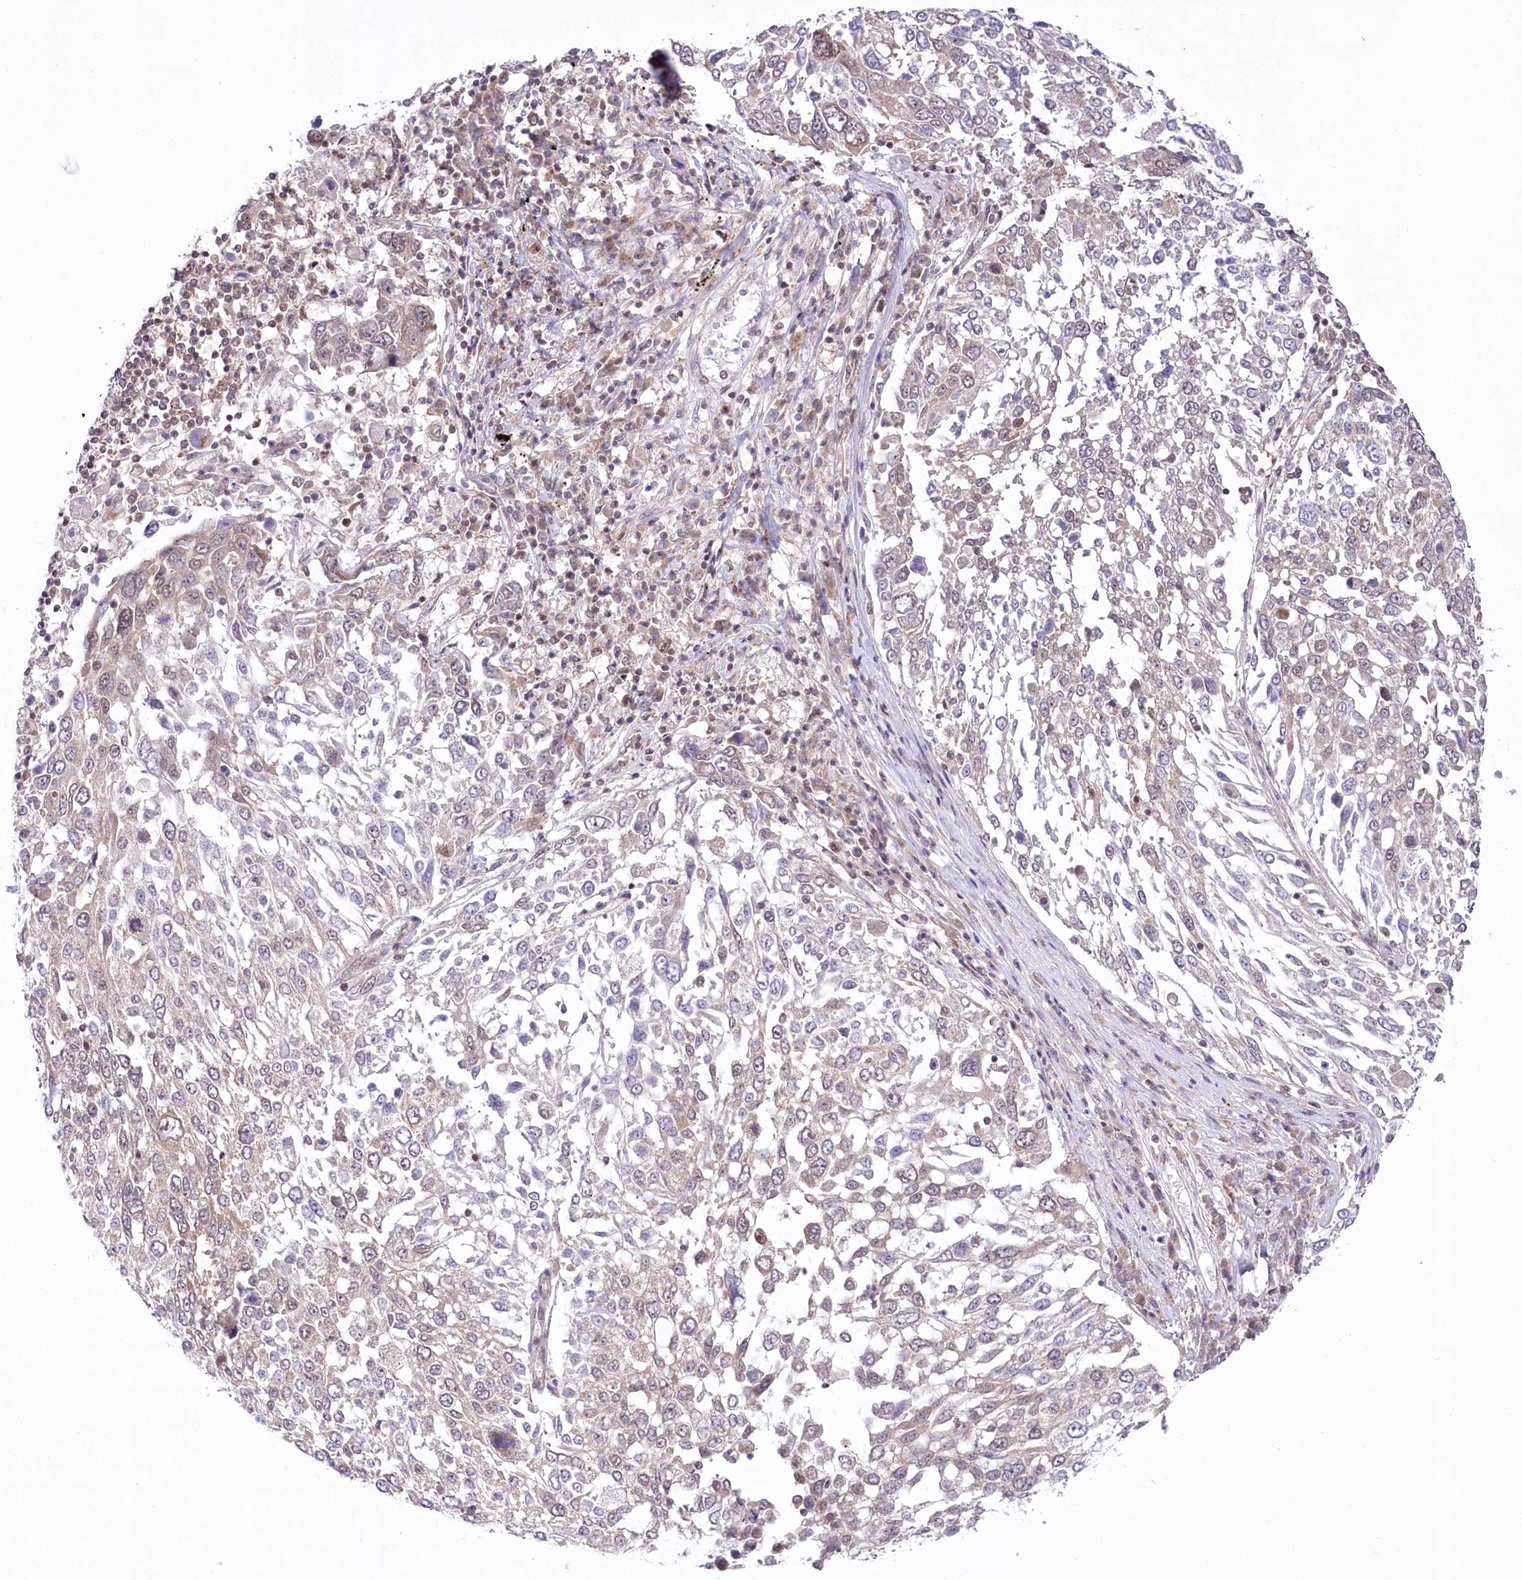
{"staining": {"intensity": "moderate", "quantity": "<25%", "location": "cytoplasmic/membranous"}, "tissue": "lung cancer", "cell_type": "Tumor cells", "image_type": "cancer", "snomed": [{"axis": "morphology", "description": "Squamous cell carcinoma, NOS"}, {"axis": "topography", "description": "Lung"}], "caption": "Lung squamous cell carcinoma tissue demonstrates moderate cytoplasmic/membranous staining in approximately <25% of tumor cells", "gene": "ZMAT2", "patient": {"sex": "male", "age": 65}}